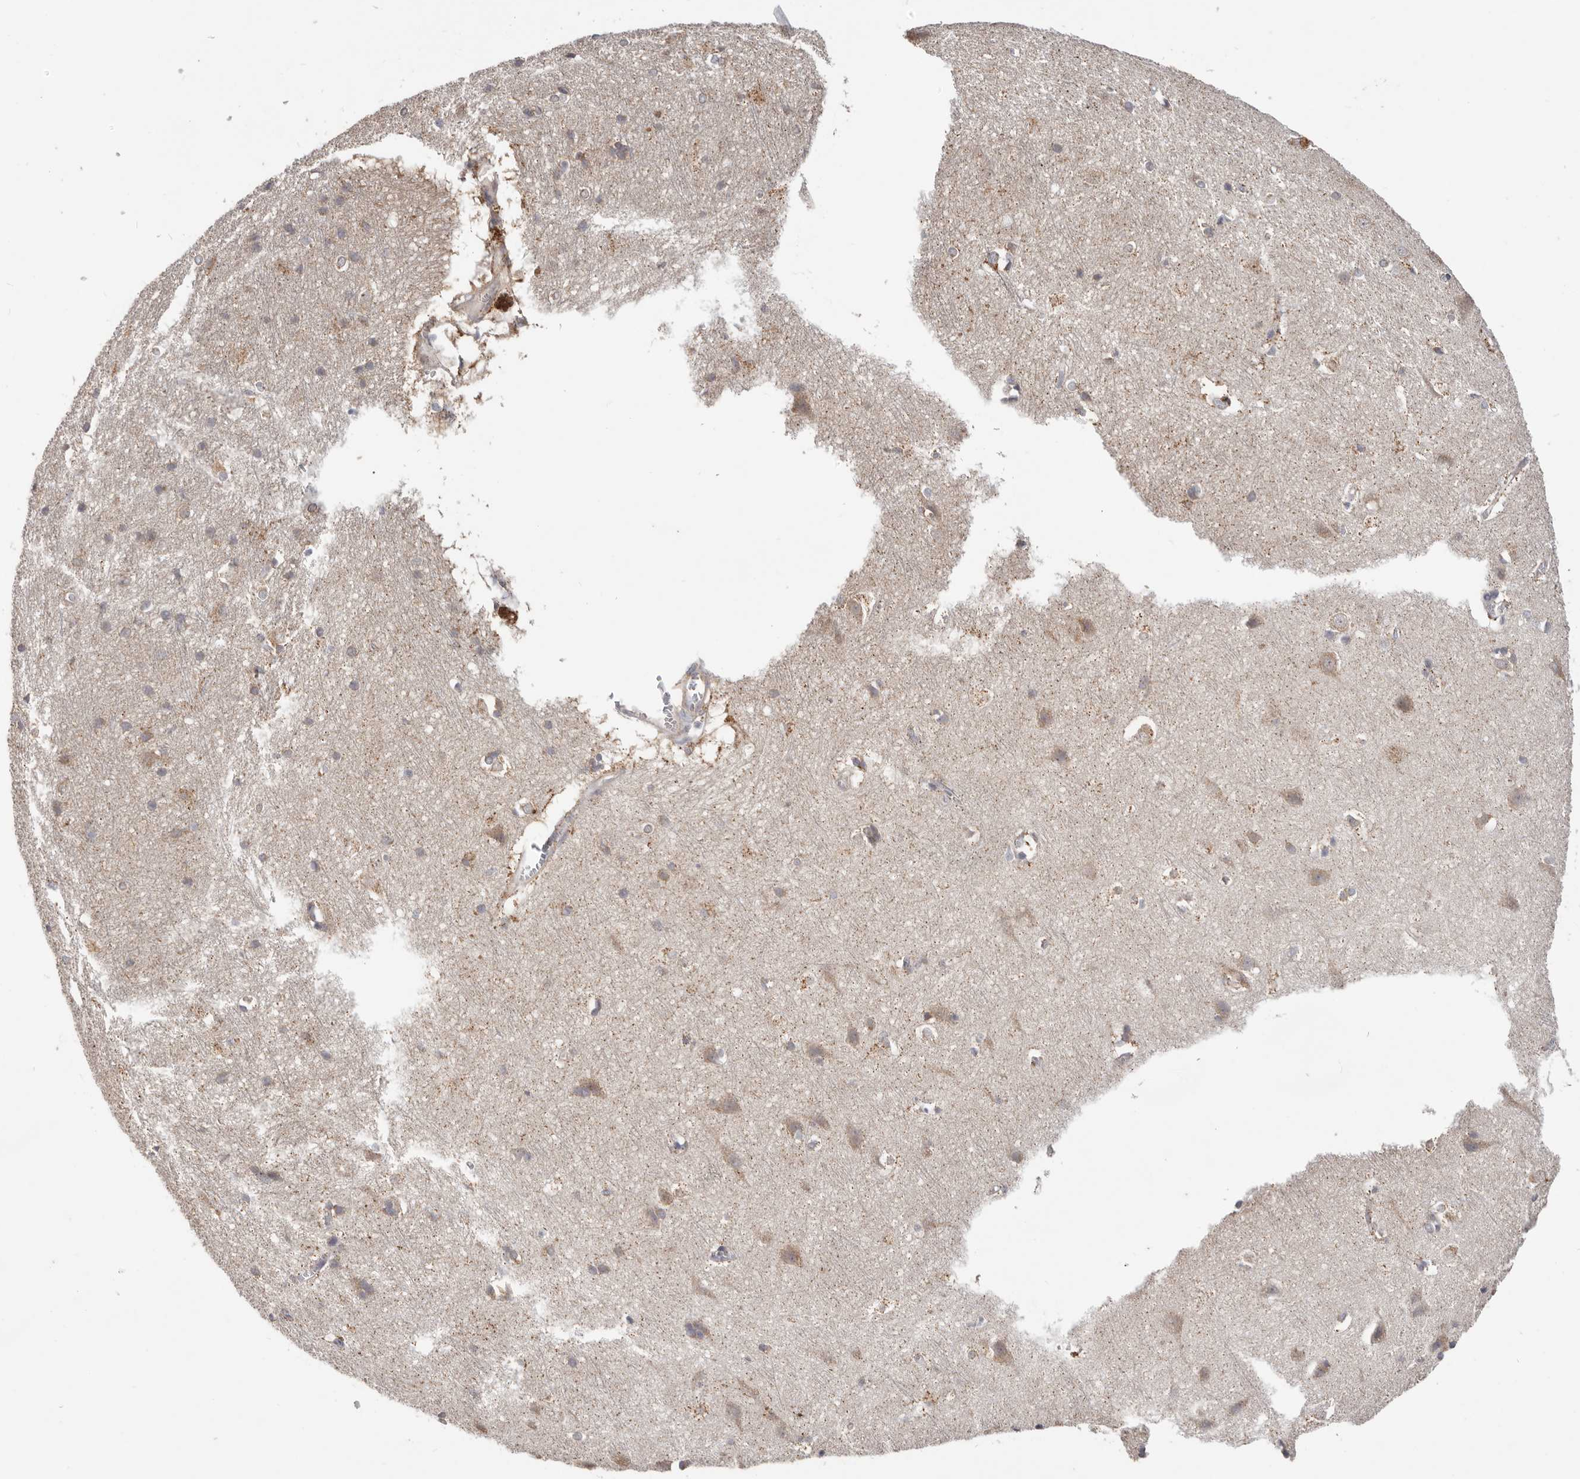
{"staining": {"intensity": "negative", "quantity": "none", "location": "none"}, "tissue": "cerebral cortex", "cell_type": "Endothelial cells", "image_type": "normal", "snomed": [{"axis": "morphology", "description": "Normal tissue, NOS"}, {"axis": "topography", "description": "Cerebral cortex"}], "caption": "Immunohistochemical staining of unremarkable cerebral cortex displays no significant positivity in endothelial cells.", "gene": "WDR77", "patient": {"sex": "male", "age": 54}}